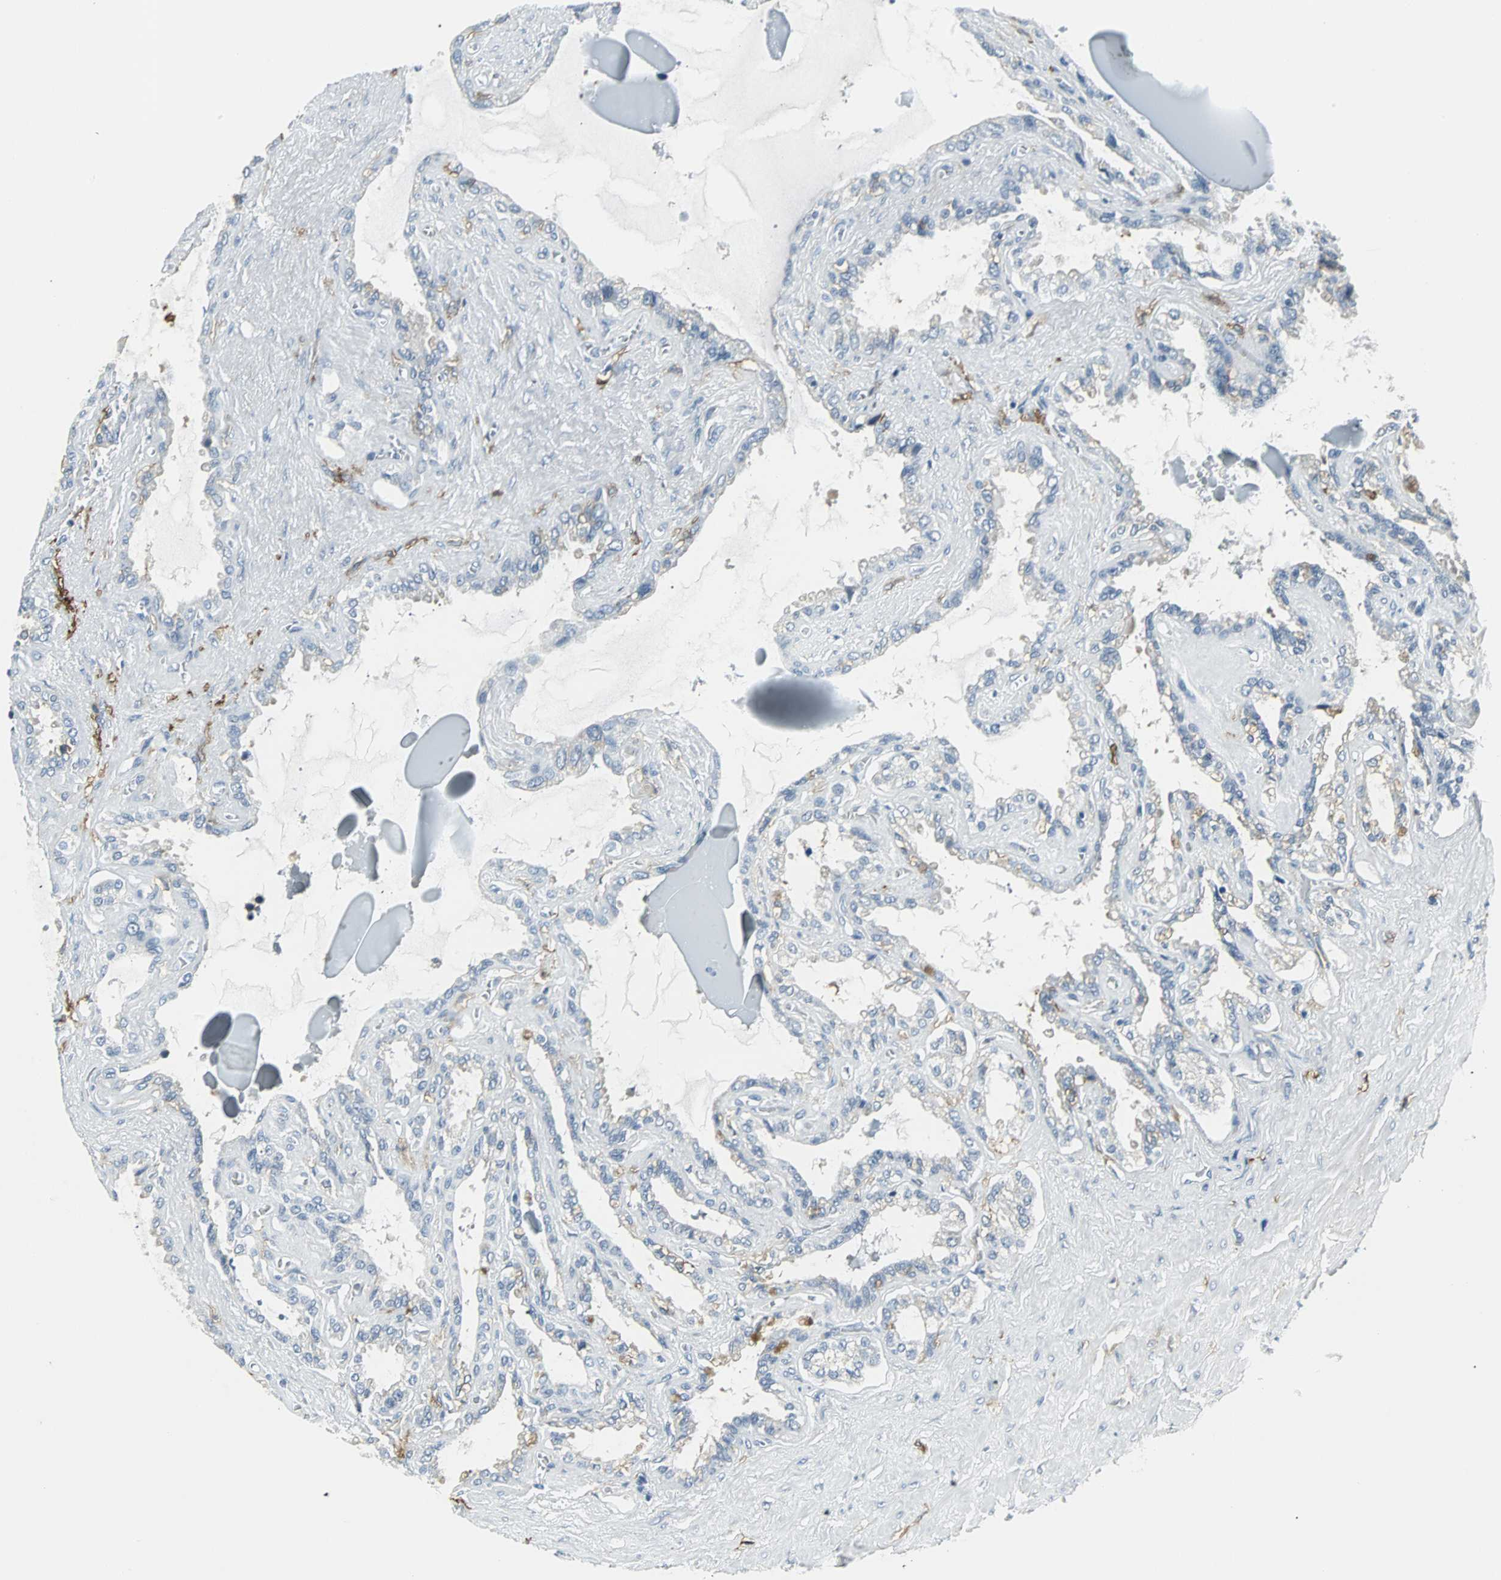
{"staining": {"intensity": "weak", "quantity": "<25%", "location": "cytoplasmic/membranous"}, "tissue": "seminal vesicle", "cell_type": "Glandular cells", "image_type": "normal", "snomed": [{"axis": "morphology", "description": "Normal tissue, NOS"}, {"axis": "morphology", "description": "Inflammation, NOS"}, {"axis": "topography", "description": "Urinary bladder"}, {"axis": "topography", "description": "Prostate"}, {"axis": "topography", "description": "Seminal veicle"}], "caption": "An immunohistochemistry (IHC) image of normal seminal vesicle is shown. There is no staining in glandular cells of seminal vesicle.", "gene": "SLC2A5", "patient": {"sex": "male", "age": 82}}